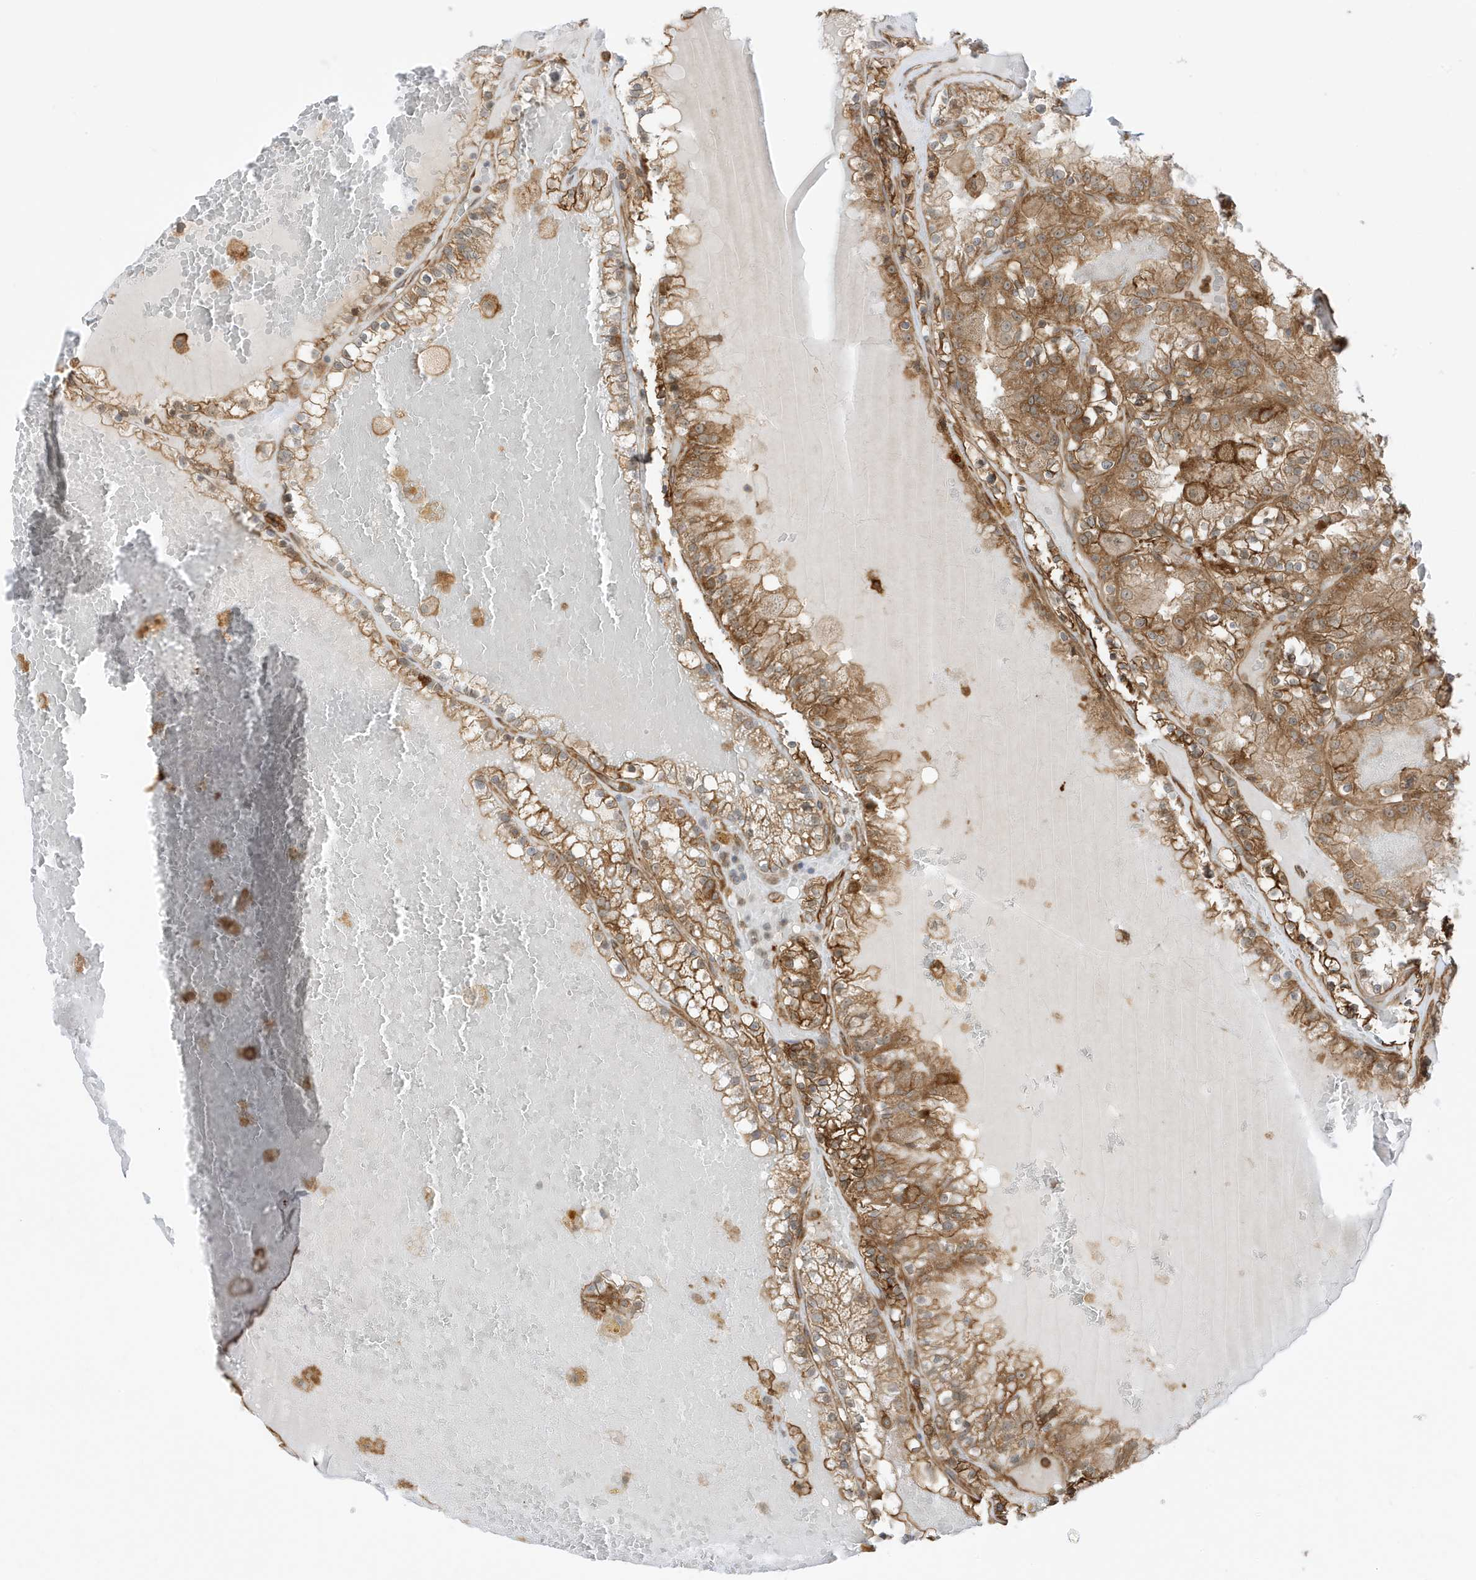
{"staining": {"intensity": "moderate", "quantity": ">75%", "location": "cytoplasmic/membranous"}, "tissue": "renal cancer", "cell_type": "Tumor cells", "image_type": "cancer", "snomed": [{"axis": "morphology", "description": "Adenocarcinoma, NOS"}, {"axis": "topography", "description": "Kidney"}], "caption": "High-magnification brightfield microscopy of renal cancer stained with DAB (brown) and counterstained with hematoxylin (blue). tumor cells exhibit moderate cytoplasmic/membranous staining is appreciated in about>75% of cells. The staining was performed using DAB (3,3'-diaminobenzidine) to visualize the protein expression in brown, while the nuclei were stained in blue with hematoxylin (Magnification: 20x).", "gene": "CDC42EP3", "patient": {"sex": "female", "age": 56}}